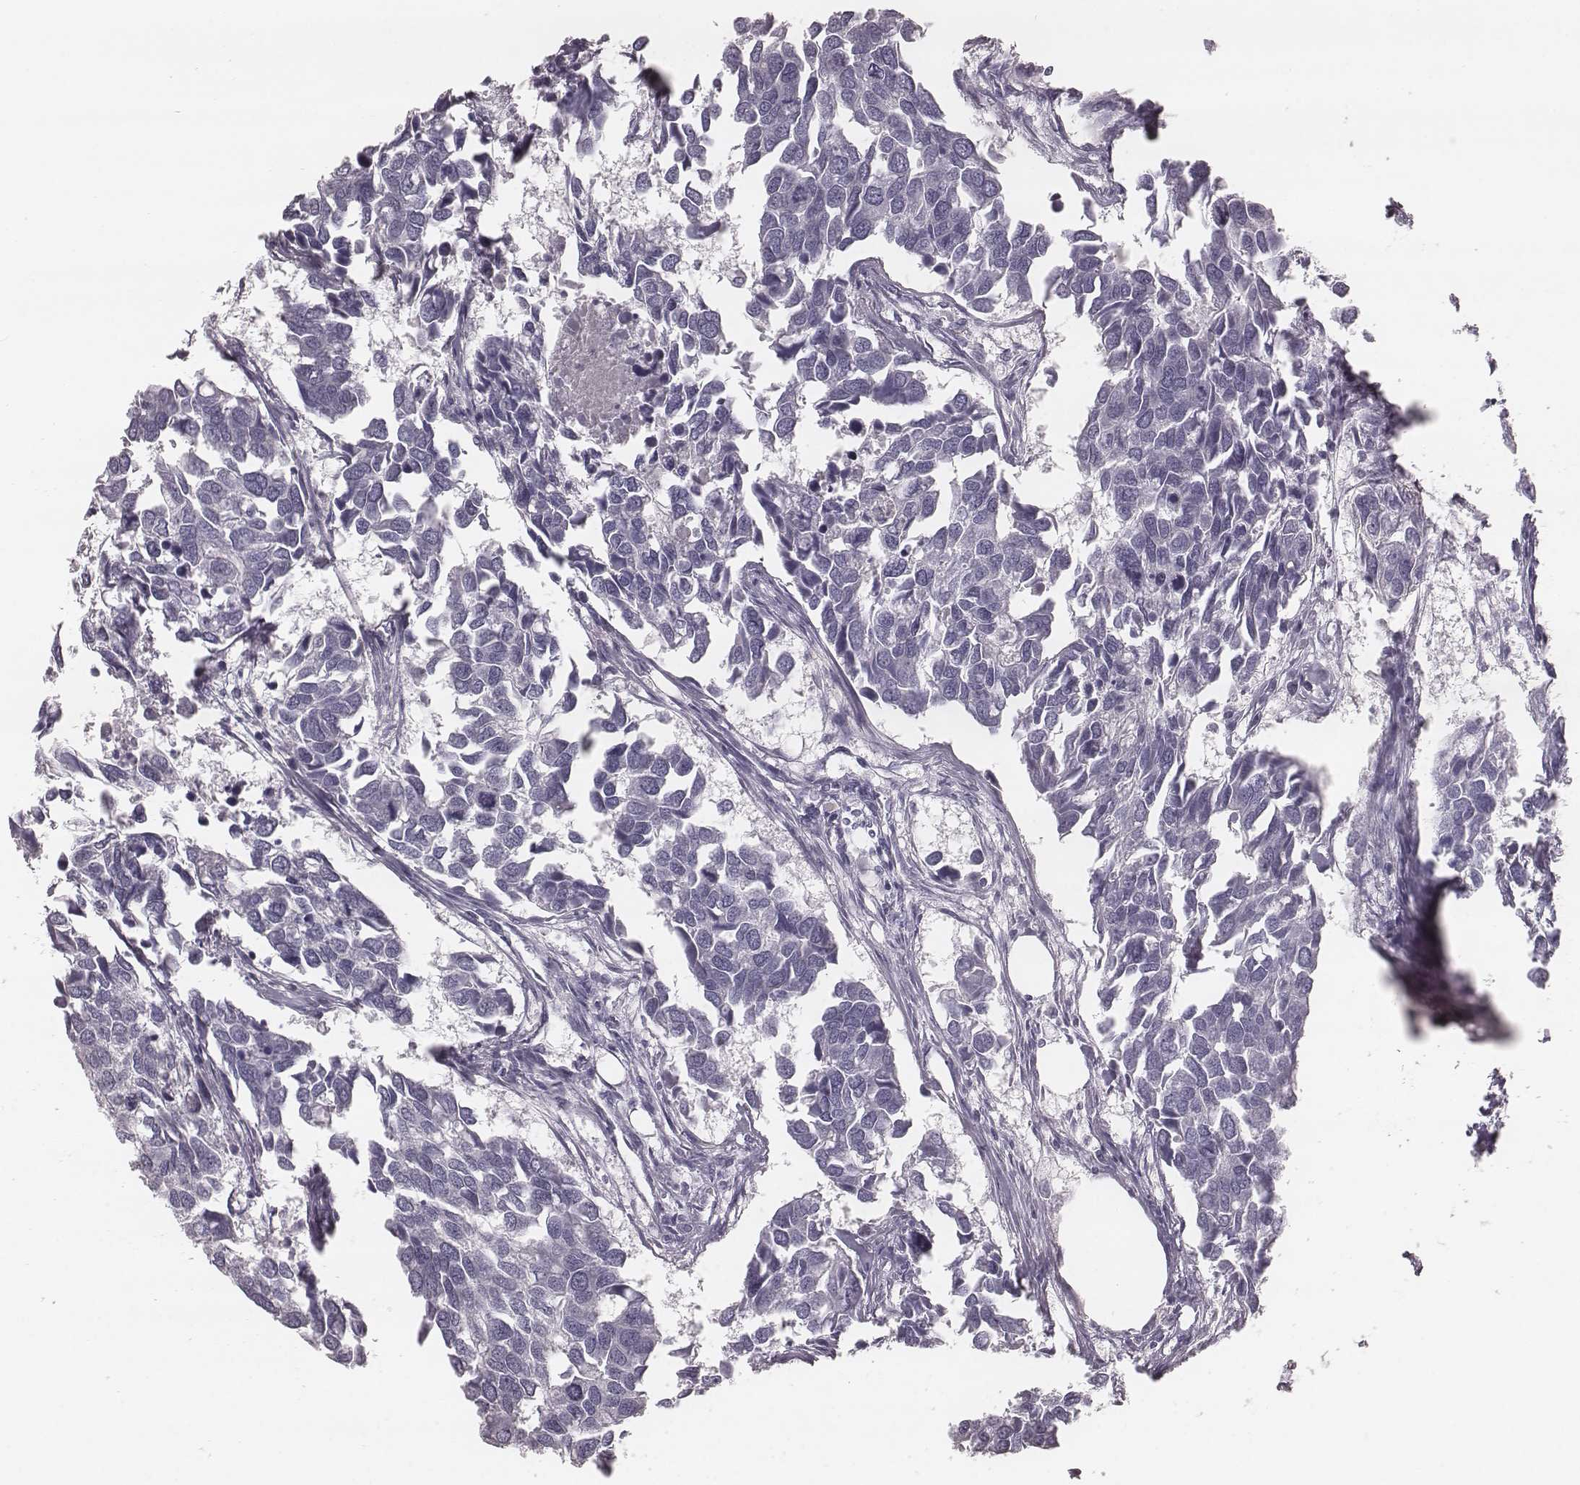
{"staining": {"intensity": "negative", "quantity": "none", "location": "none"}, "tissue": "breast cancer", "cell_type": "Tumor cells", "image_type": "cancer", "snomed": [{"axis": "morphology", "description": "Duct carcinoma"}, {"axis": "topography", "description": "Breast"}], "caption": "Tumor cells show no significant protein expression in invasive ductal carcinoma (breast). (DAB (3,3'-diaminobenzidine) immunohistochemistry visualized using brightfield microscopy, high magnification).", "gene": "KRT74", "patient": {"sex": "female", "age": 83}}